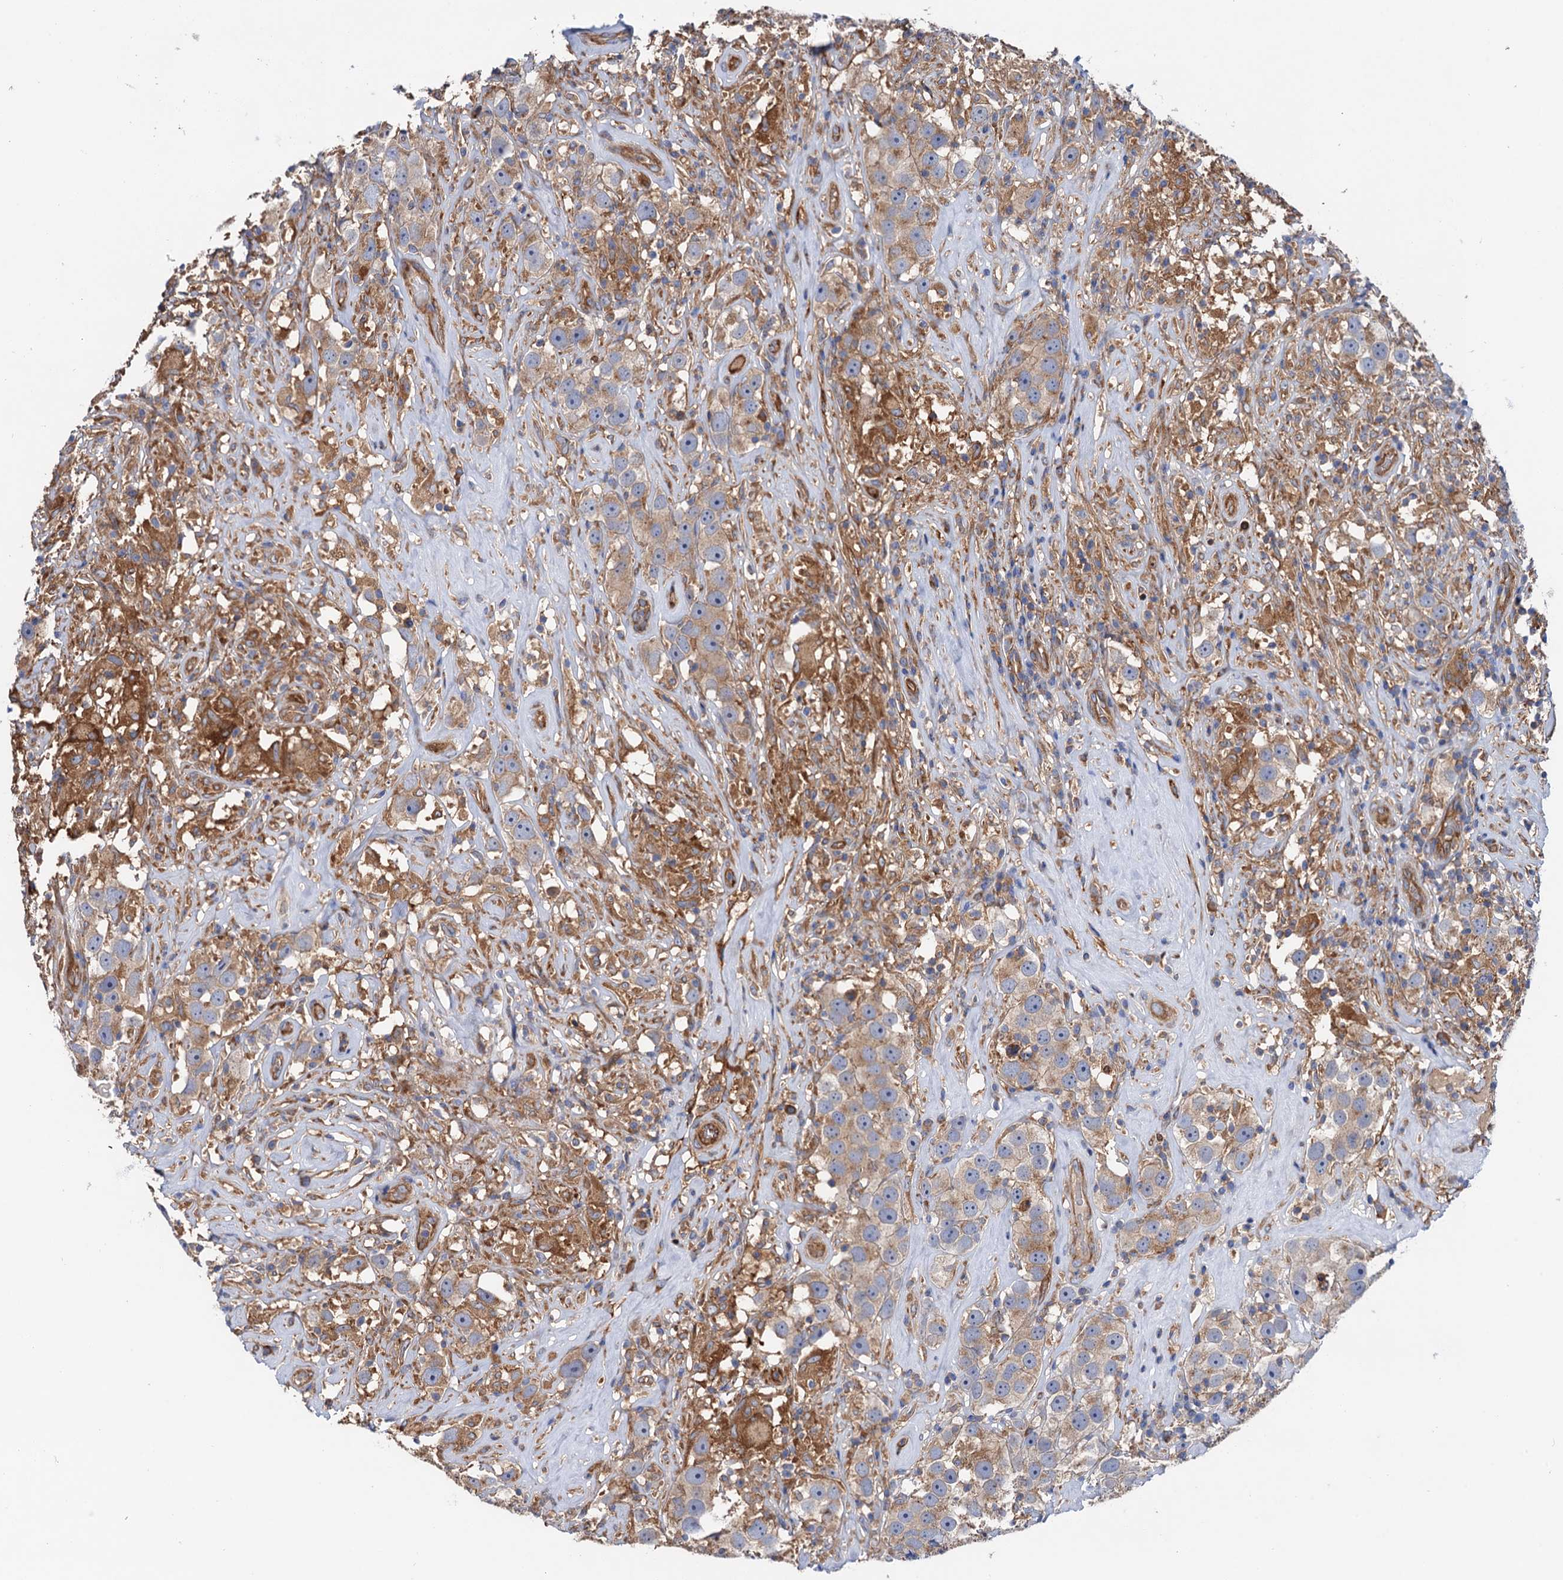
{"staining": {"intensity": "weak", "quantity": ">75%", "location": "cytoplasmic/membranous"}, "tissue": "testis cancer", "cell_type": "Tumor cells", "image_type": "cancer", "snomed": [{"axis": "morphology", "description": "Seminoma, NOS"}, {"axis": "topography", "description": "Testis"}], "caption": "Immunohistochemistry (IHC) (DAB (3,3'-diaminobenzidine)) staining of seminoma (testis) reveals weak cytoplasmic/membranous protein positivity in about >75% of tumor cells. Immunohistochemistry stains the protein in brown and the nuclei are stained blue.", "gene": "MRPL48", "patient": {"sex": "male", "age": 49}}